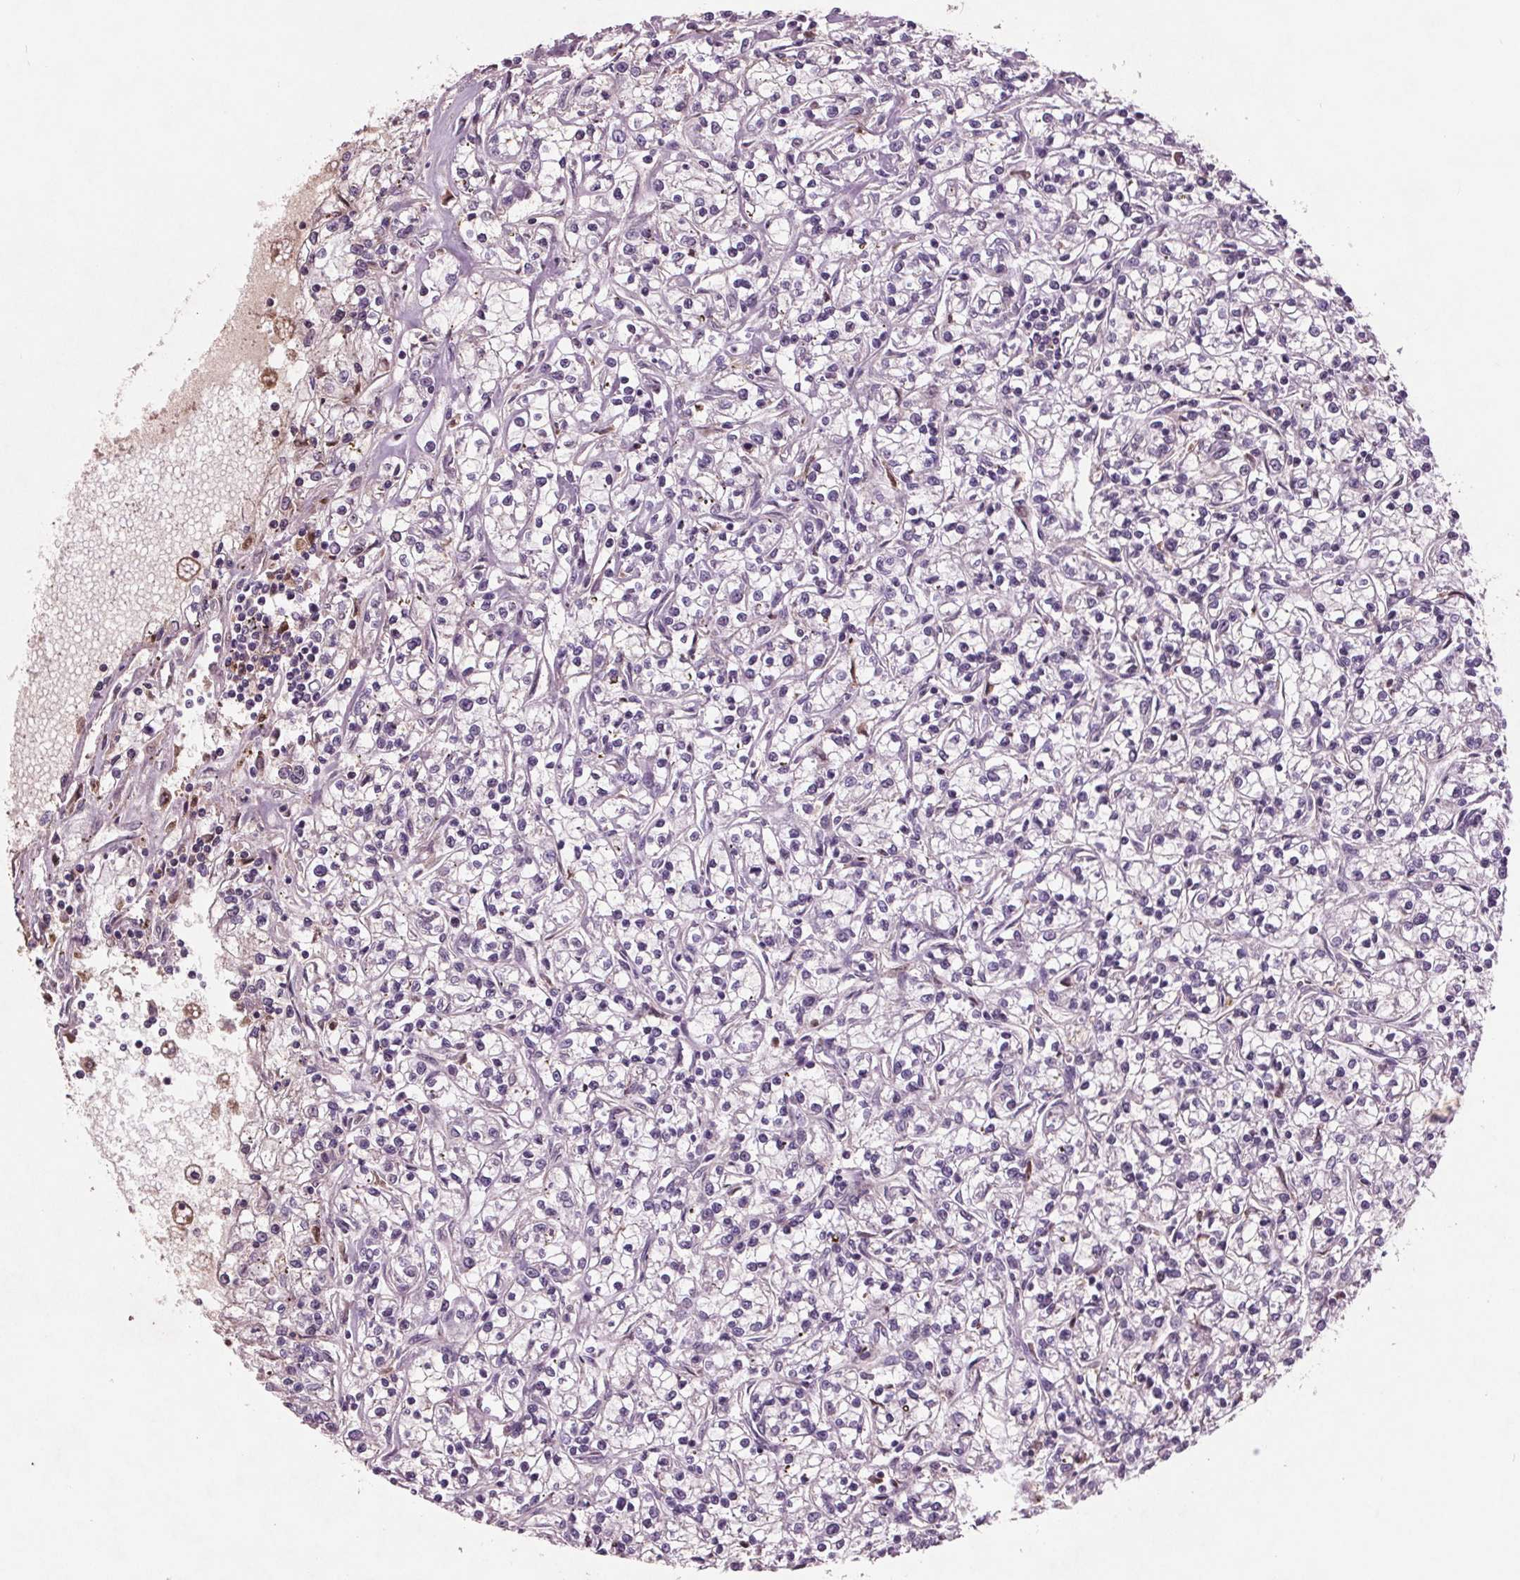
{"staining": {"intensity": "negative", "quantity": "none", "location": "none"}, "tissue": "renal cancer", "cell_type": "Tumor cells", "image_type": "cancer", "snomed": [{"axis": "morphology", "description": "Adenocarcinoma, NOS"}, {"axis": "topography", "description": "Kidney"}], "caption": "IHC micrograph of neoplastic tissue: human adenocarcinoma (renal) stained with DAB (3,3'-diaminobenzidine) exhibits no significant protein expression in tumor cells. (DAB (3,3'-diaminobenzidine) immunohistochemistry with hematoxylin counter stain).", "gene": "C6", "patient": {"sex": "female", "age": 59}}